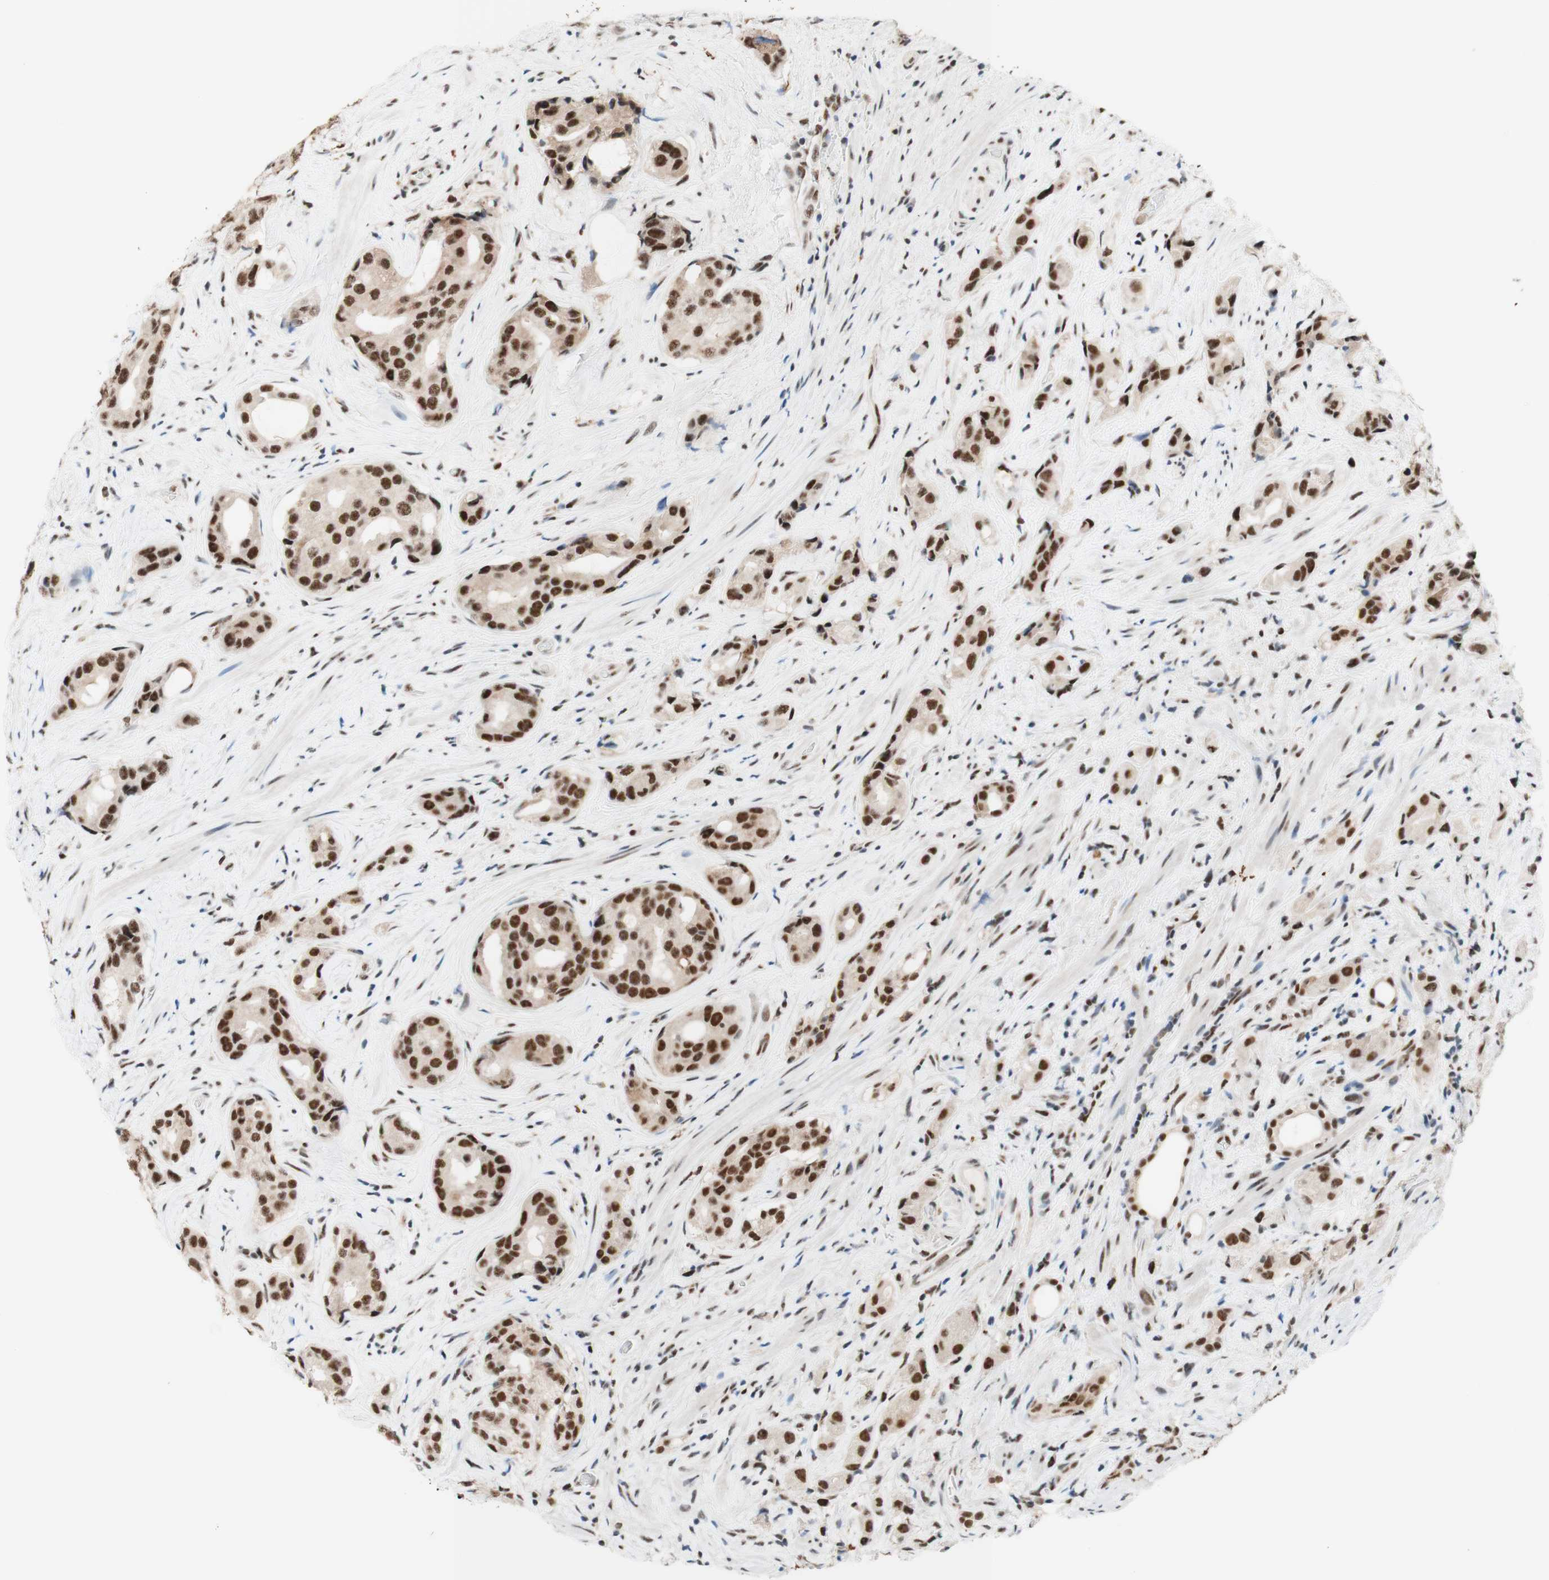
{"staining": {"intensity": "strong", "quantity": ">75%", "location": "nuclear"}, "tissue": "prostate cancer", "cell_type": "Tumor cells", "image_type": "cancer", "snomed": [{"axis": "morphology", "description": "Adenocarcinoma, High grade"}, {"axis": "topography", "description": "Prostate"}], "caption": "This micrograph reveals immunohistochemistry staining of adenocarcinoma (high-grade) (prostate), with high strong nuclear positivity in about >75% of tumor cells.", "gene": "PRPF19", "patient": {"sex": "male", "age": 71}}